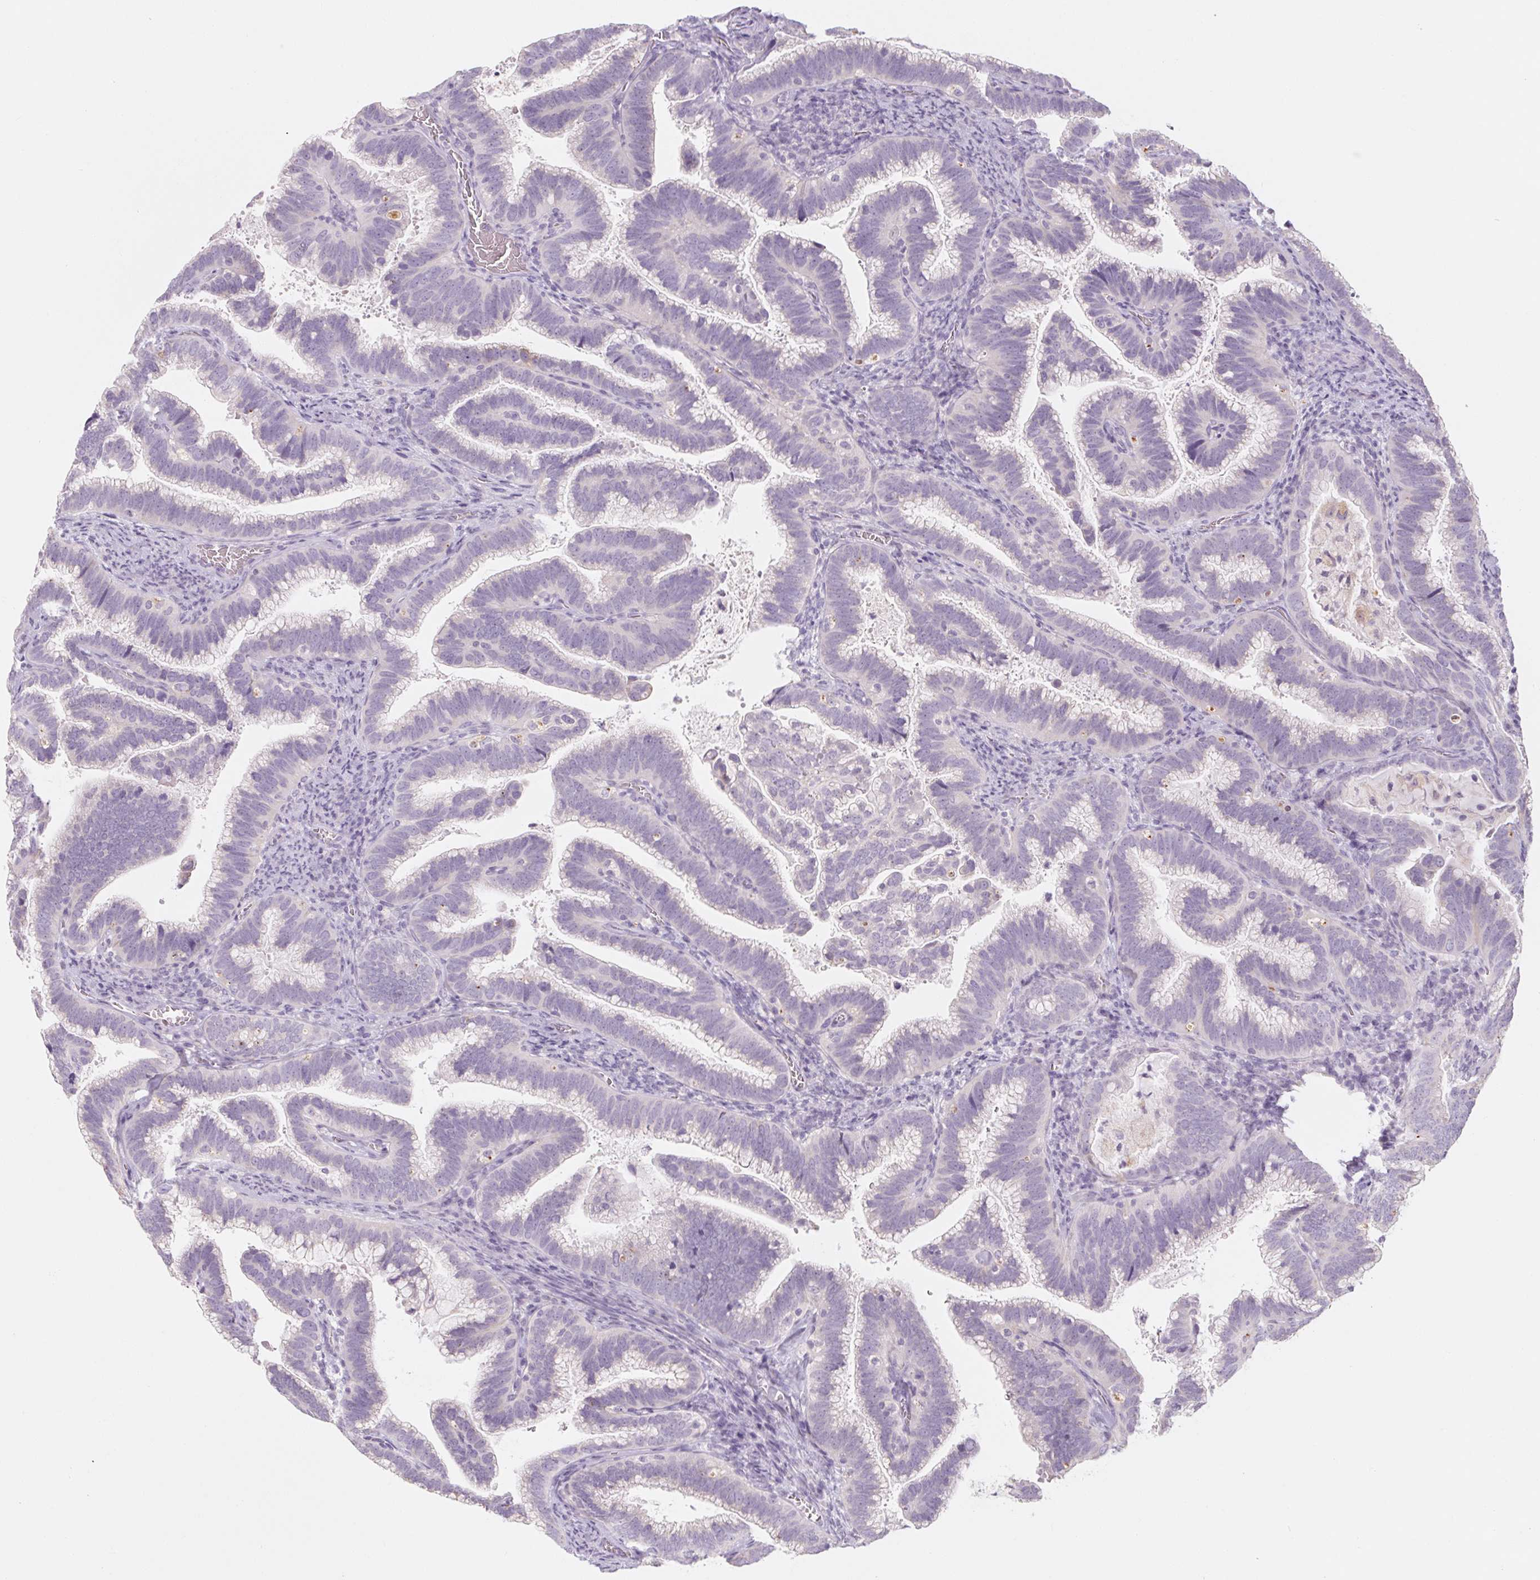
{"staining": {"intensity": "negative", "quantity": "none", "location": "none"}, "tissue": "cervical cancer", "cell_type": "Tumor cells", "image_type": "cancer", "snomed": [{"axis": "morphology", "description": "Adenocarcinoma, NOS"}, {"axis": "topography", "description": "Cervix"}], "caption": "This is an immunohistochemistry micrograph of cervical cancer. There is no positivity in tumor cells.", "gene": "POU1F1", "patient": {"sex": "female", "age": 61}}